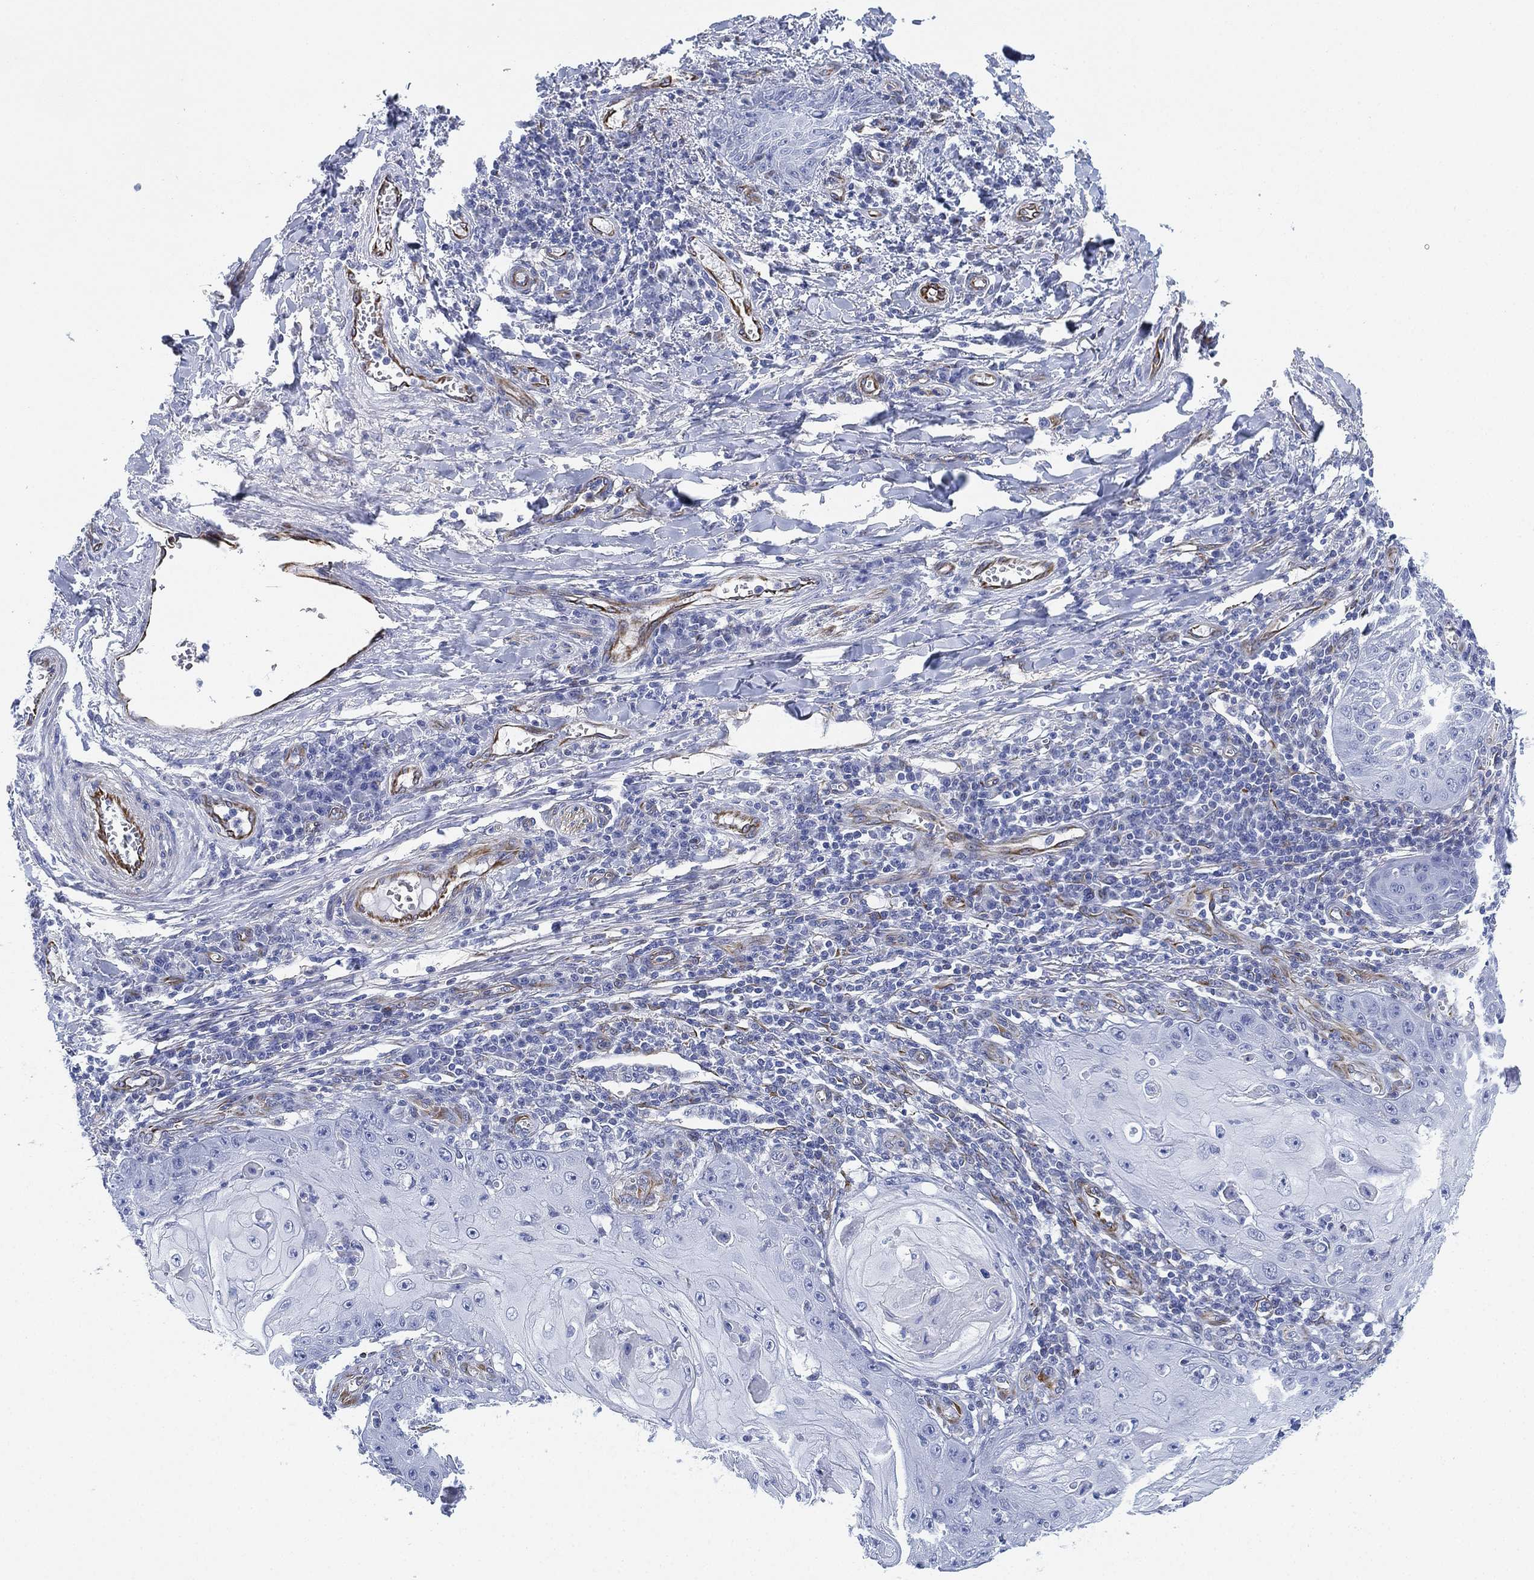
{"staining": {"intensity": "negative", "quantity": "none", "location": "none"}, "tissue": "skin cancer", "cell_type": "Tumor cells", "image_type": "cancer", "snomed": [{"axis": "morphology", "description": "Squamous cell carcinoma, NOS"}, {"axis": "topography", "description": "Skin"}], "caption": "Tumor cells are negative for protein expression in human skin cancer (squamous cell carcinoma).", "gene": "PSKH2", "patient": {"sex": "male", "age": 70}}